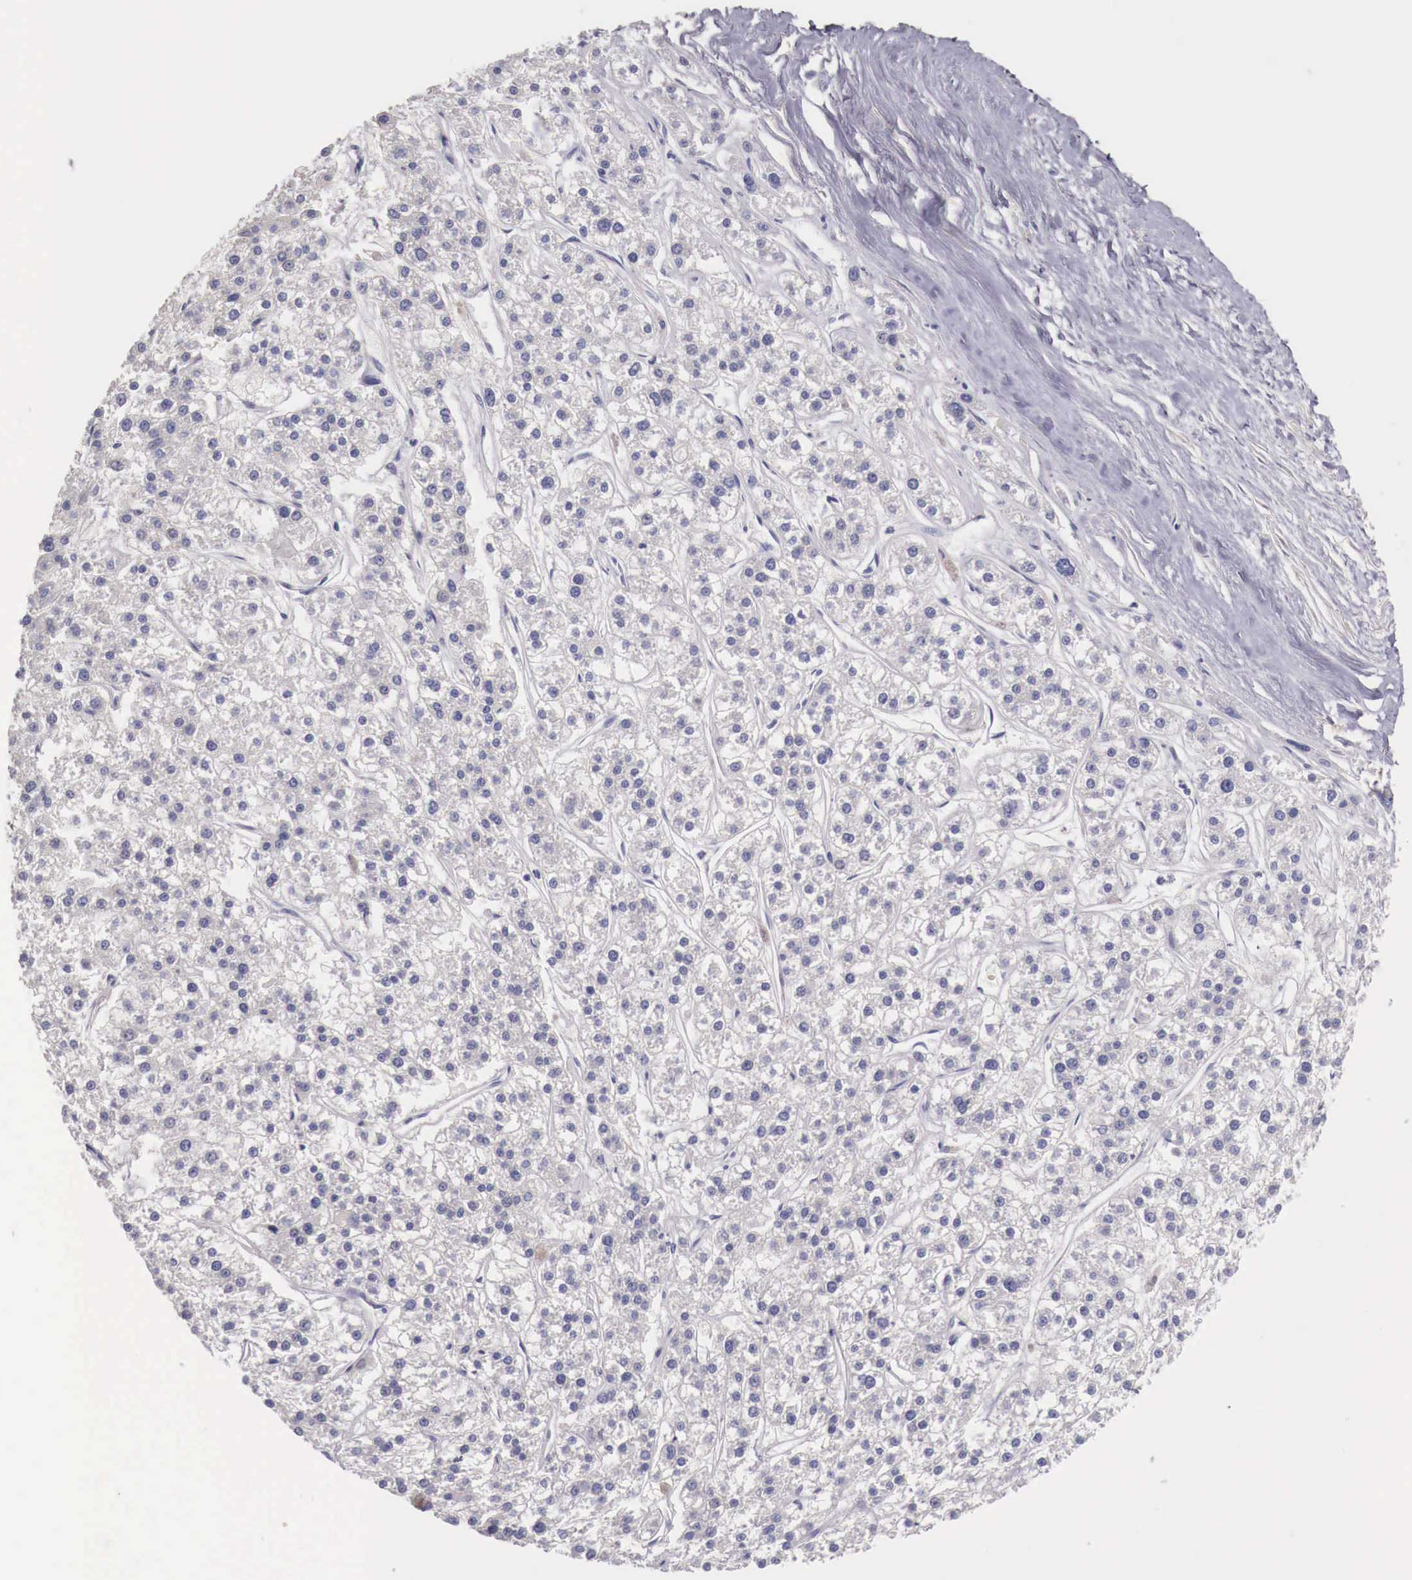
{"staining": {"intensity": "negative", "quantity": "none", "location": "none"}, "tissue": "liver cancer", "cell_type": "Tumor cells", "image_type": "cancer", "snomed": [{"axis": "morphology", "description": "Carcinoma, Hepatocellular, NOS"}, {"axis": "topography", "description": "Liver"}], "caption": "Hepatocellular carcinoma (liver) was stained to show a protein in brown. There is no significant positivity in tumor cells.", "gene": "ENOX2", "patient": {"sex": "female", "age": 85}}